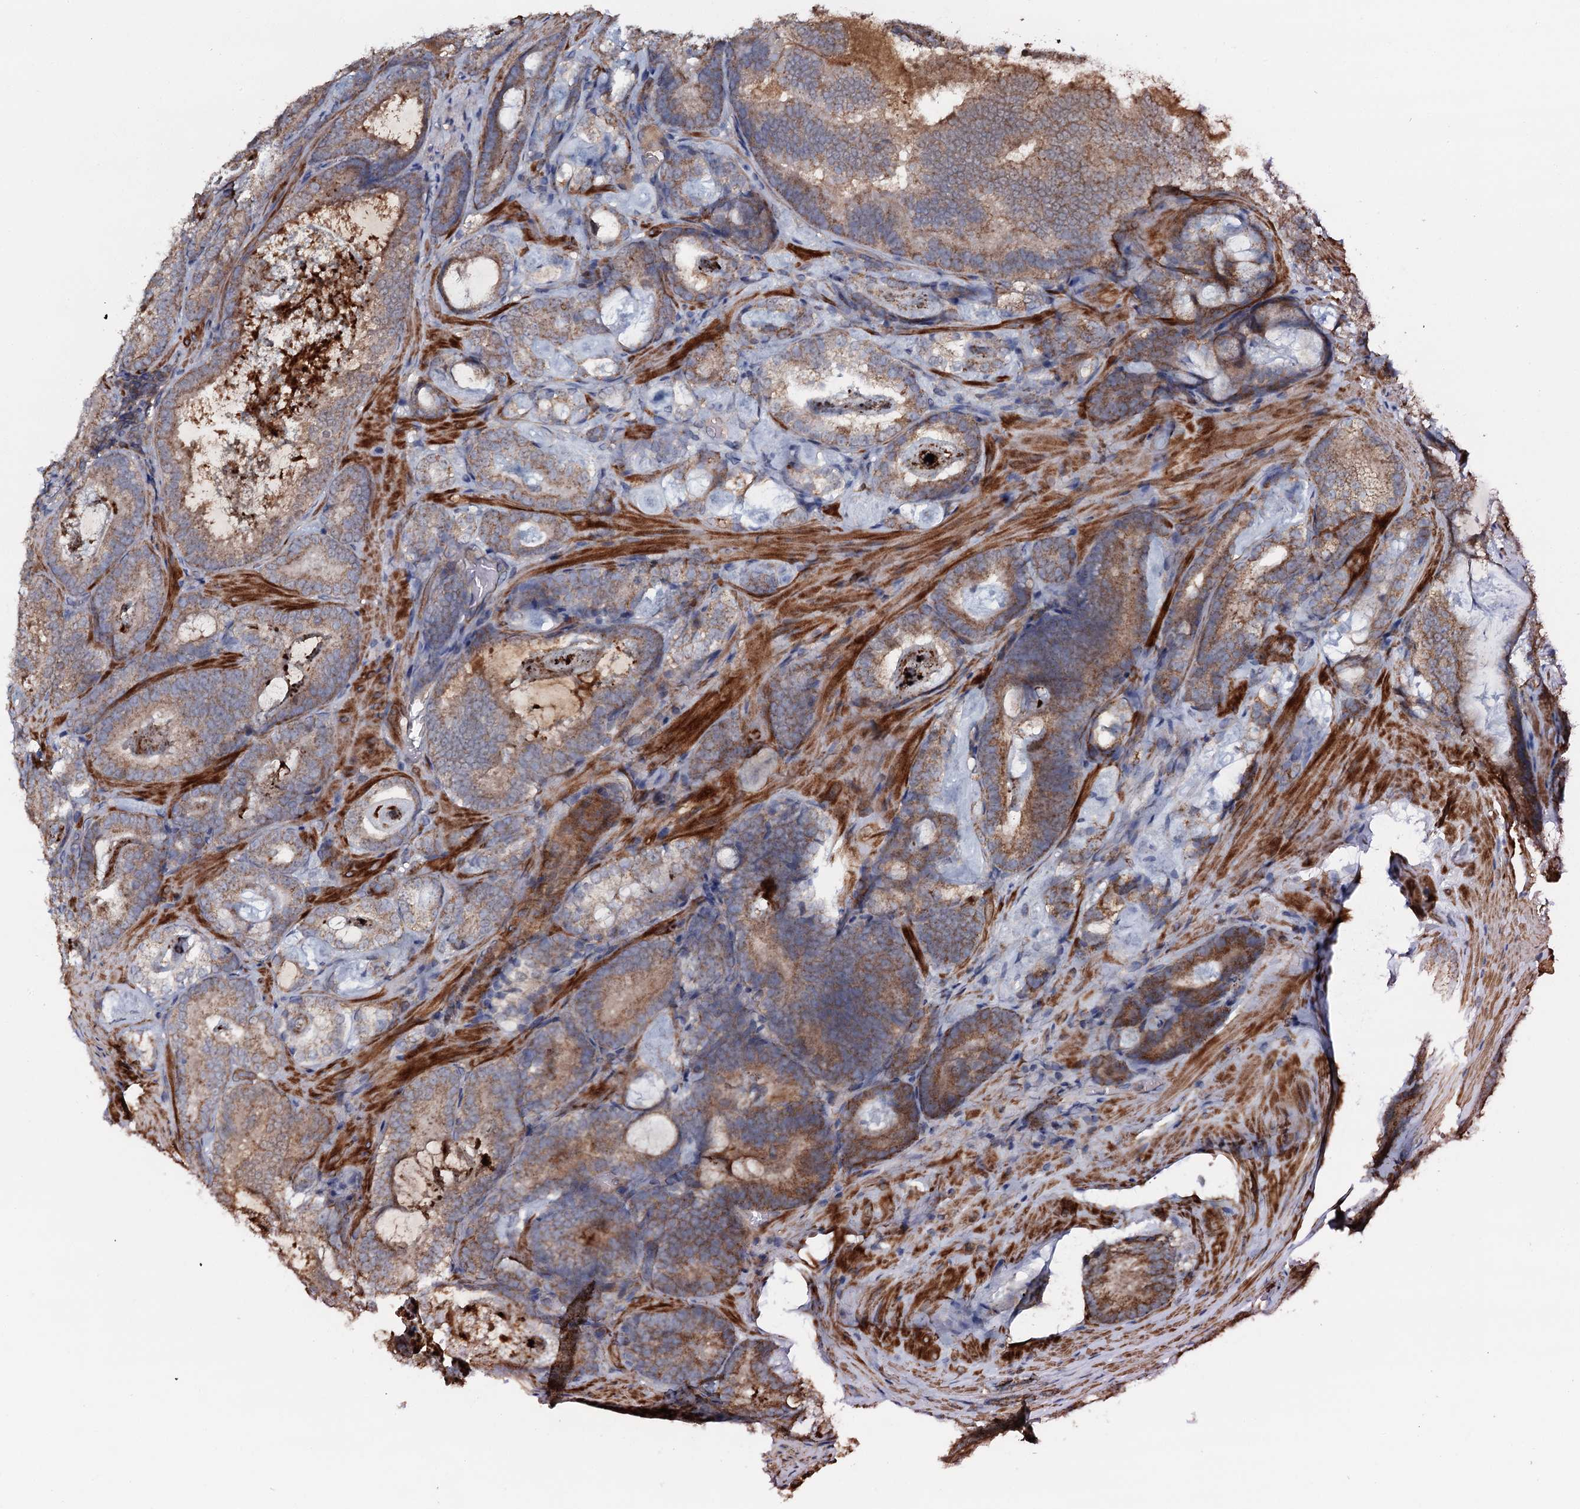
{"staining": {"intensity": "moderate", "quantity": "25%-75%", "location": "cytoplasmic/membranous"}, "tissue": "prostate cancer", "cell_type": "Tumor cells", "image_type": "cancer", "snomed": [{"axis": "morphology", "description": "Adenocarcinoma, Low grade"}, {"axis": "topography", "description": "Prostate"}], "caption": "A micrograph of human prostate cancer (low-grade adenocarcinoma) stained for a protein exhibits moderate cytoplasmic/membranous brown staining in tumor cells.", "gene": "VWA8", "patient": {"sex": "male", "age": 60}}